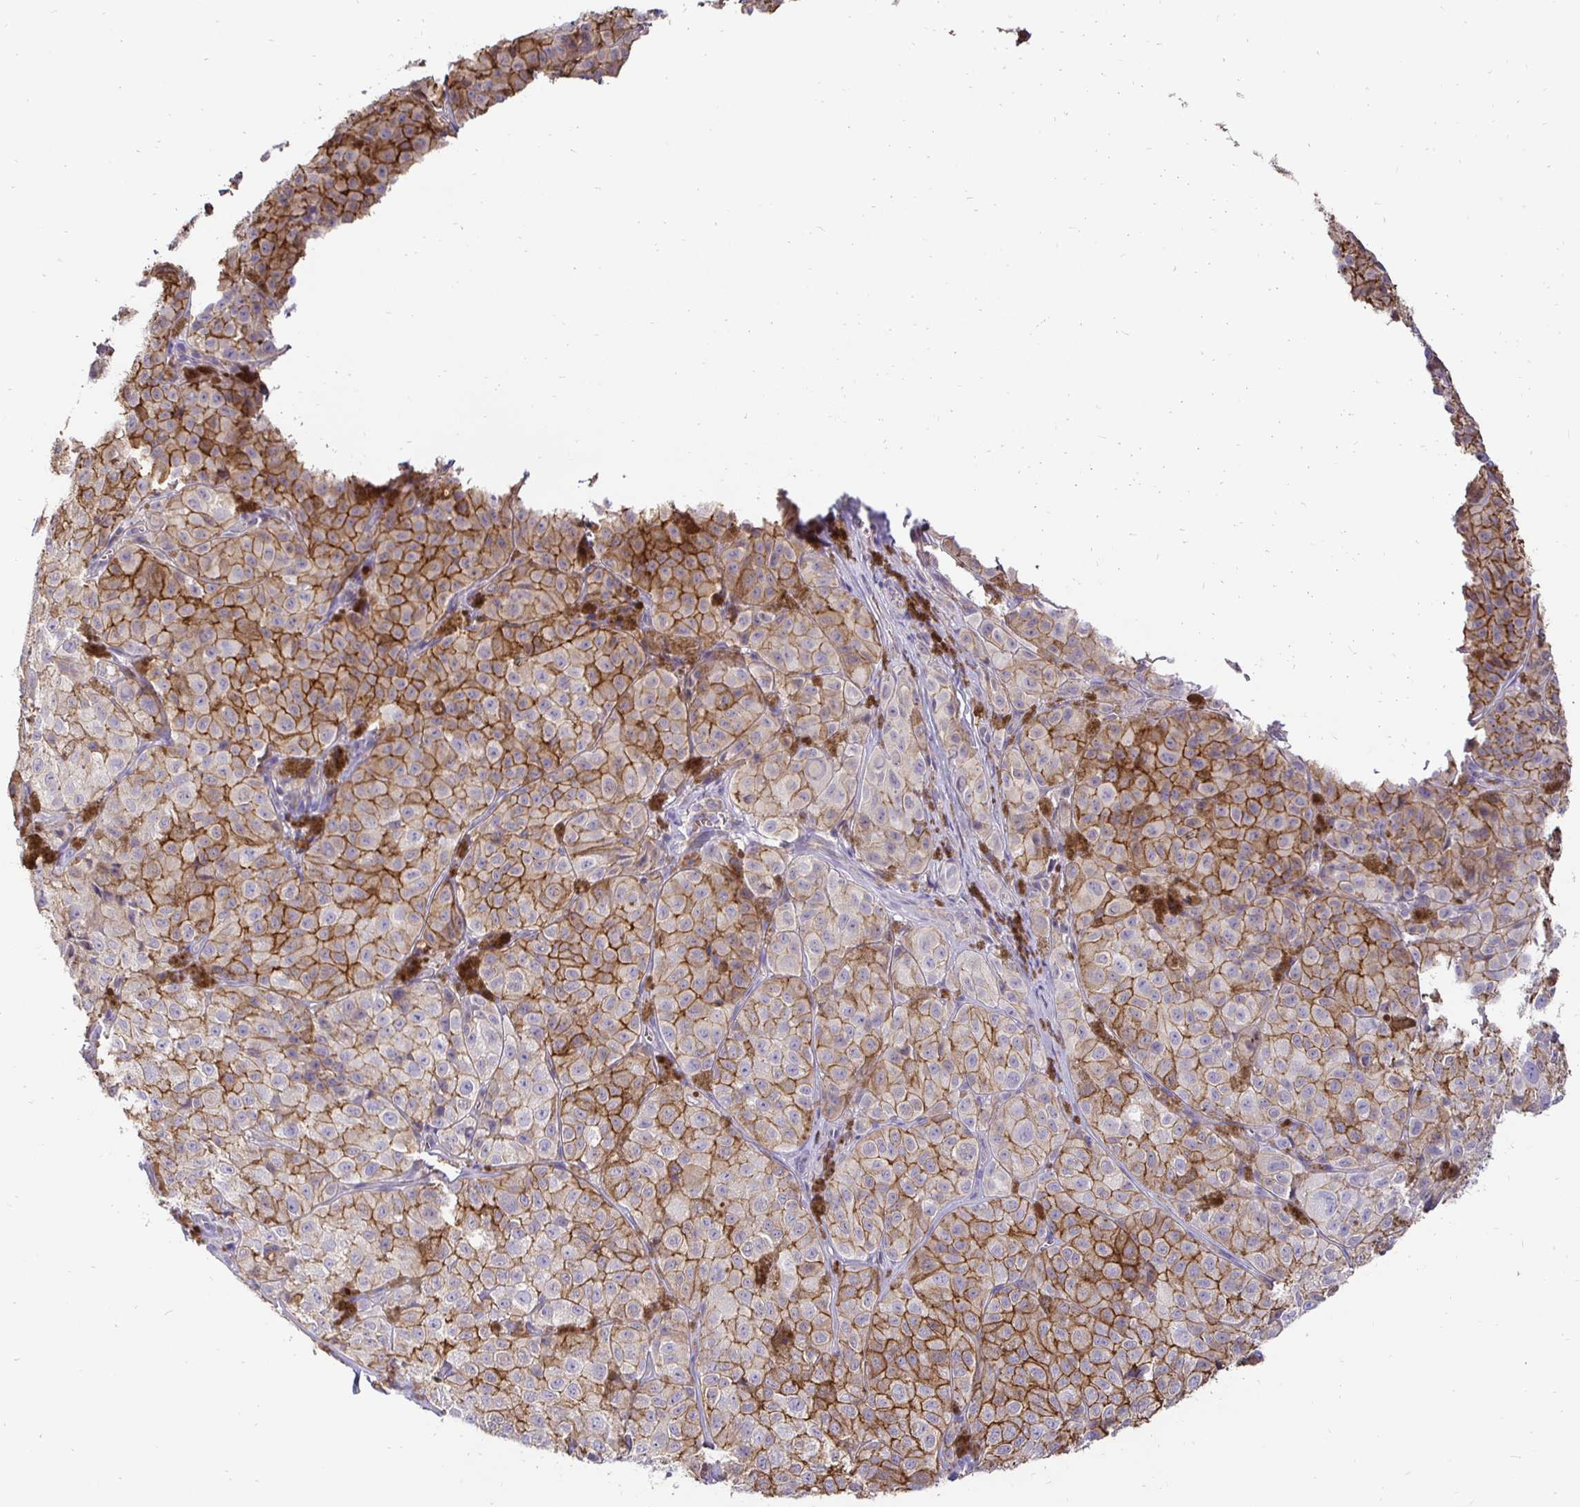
{"staining": {"intensity": "moderate", "quantity": ">75%", "location": "cytoplasmic/membranous"}, "tissue": "melanoma", "cell_type": "Tumor cells", "image_type": "cancer", "snomed": [{"axis": "morphology", "description": "Malignant melanoma, NOS"}, {"axis": "topography", "description": "Skin"}], "caption": "Tumor cells demonstrate moderate cytoplasmic/membranous staining in approximately >75% of cells in melanoma.", "gene": "SLC9A1", "patient": {"sex": "male", "age": 61}}